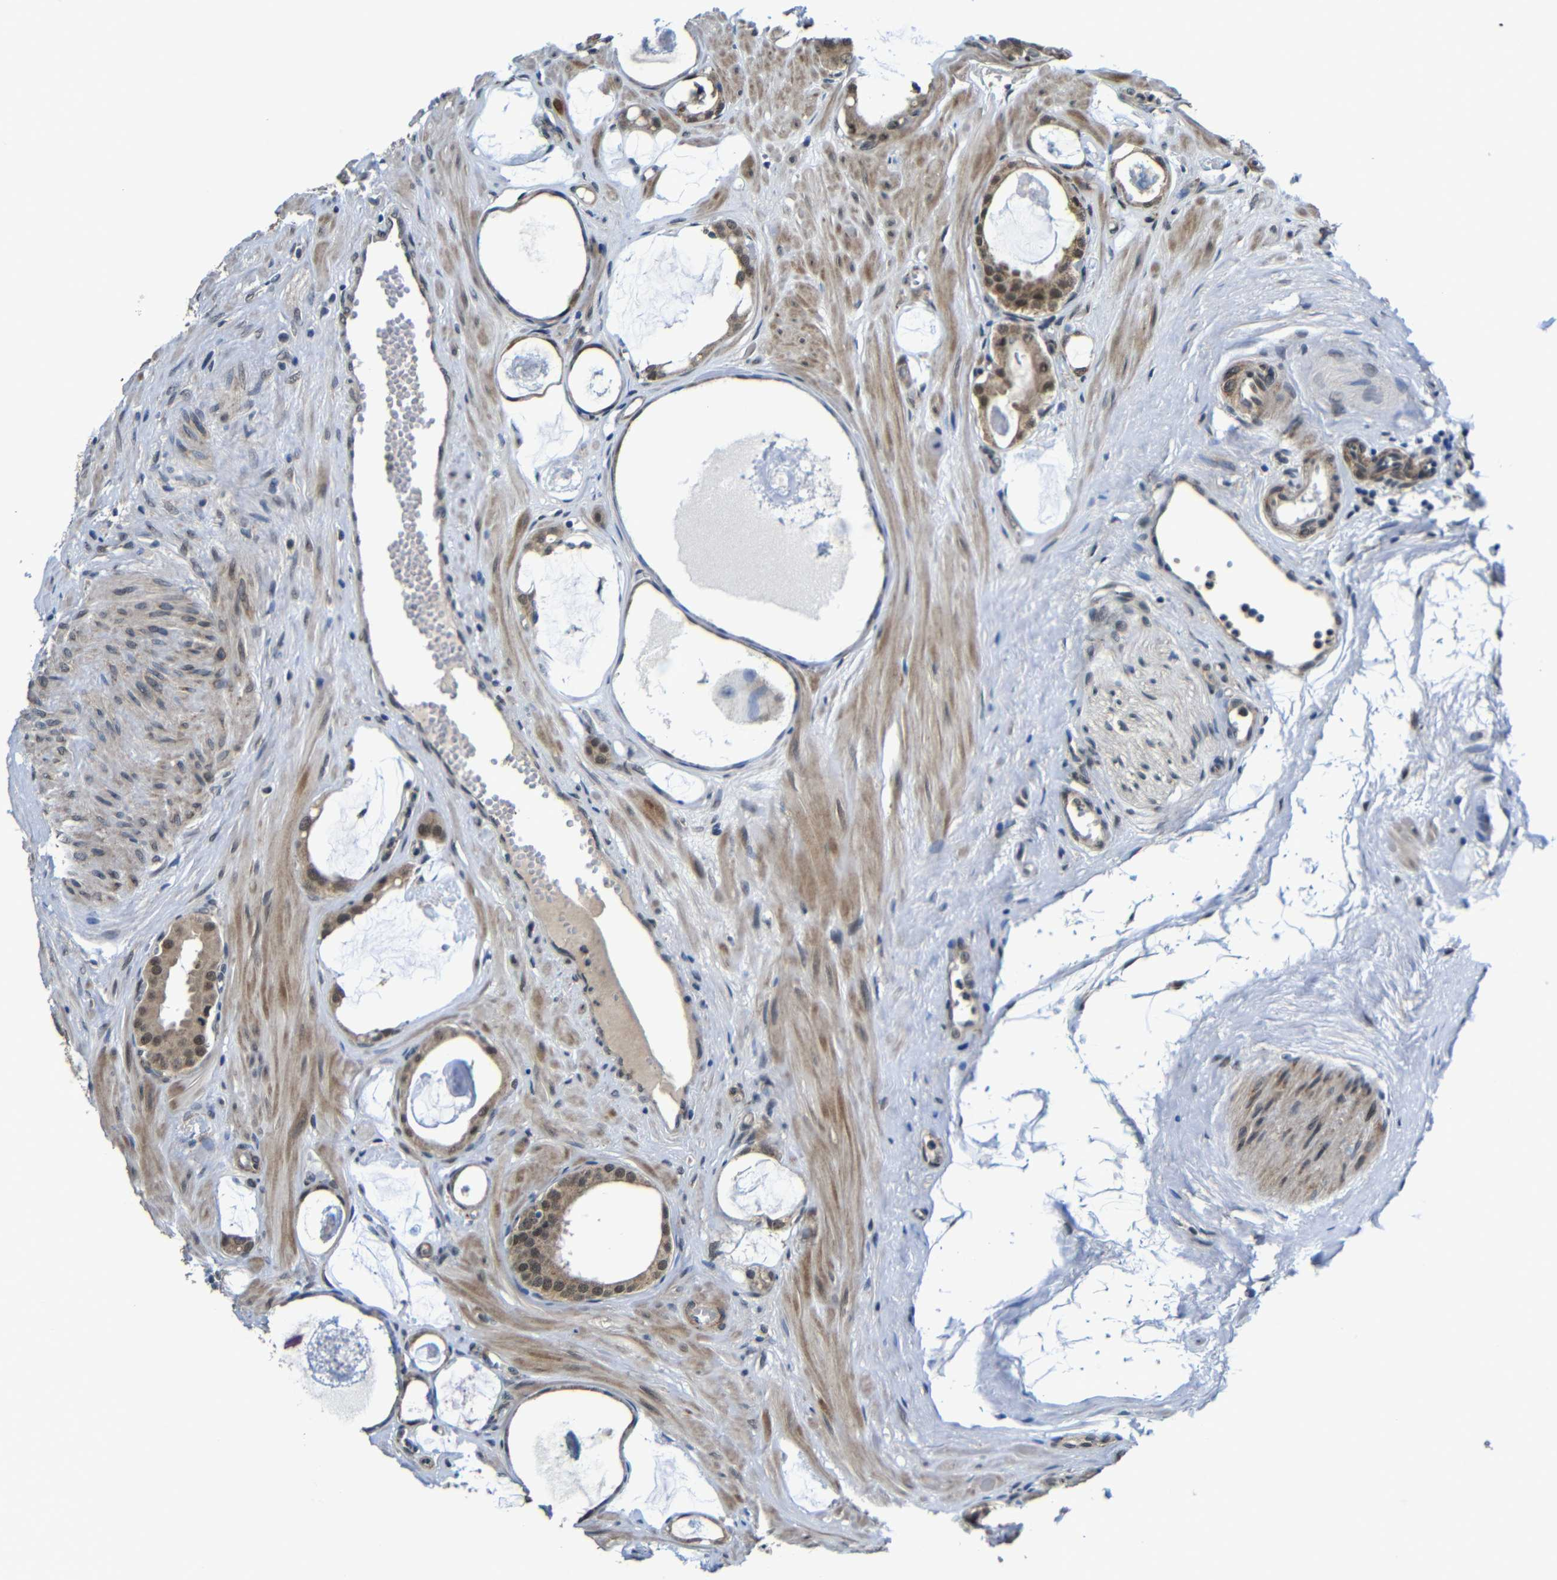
{"staining": {"intensity": "moderate", "quantity": ">75%", "location": "cytoplasmic/membranous"}, "tissue": "prostate cancer", "cell_type": "Tumor cells", "image_type": "cancer", "snomed": [{"axis": "morphology", "description": "Adenocarcinoma, Low grade"}, {"axis": "topography", "description": "Prostate"}], "caption": "DAB immunohistochemical staining of prostate adenocarcinoma (low-grade) reveals moderate cytoplasmic/membranous protein positivity in approximately >75% of tumor cells.", "gene": "FAM172A", "patient": {"sex": "male", "age": 53}}